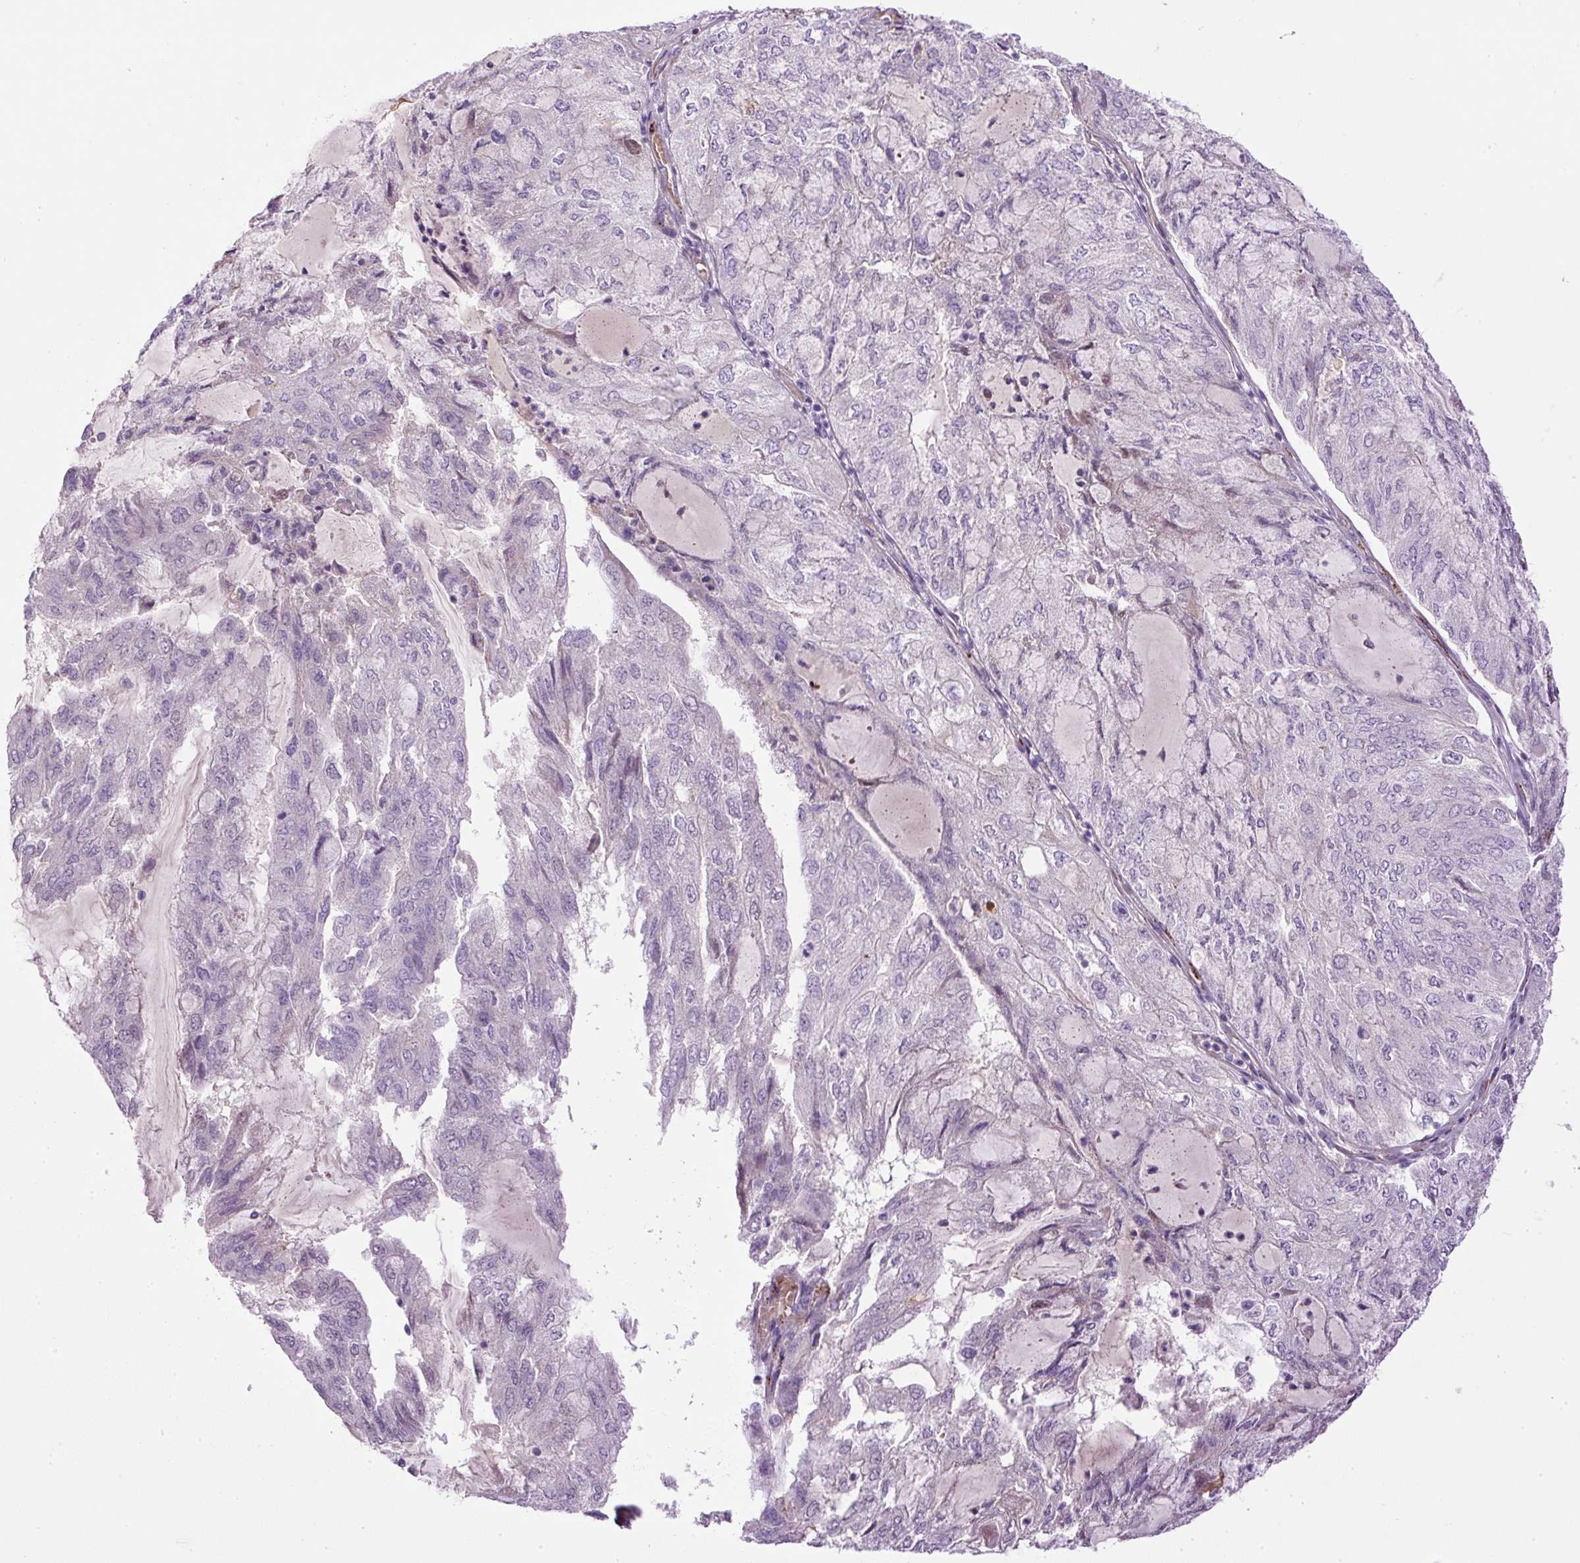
{"staining": {"intensity": "negative", "quantity": "none", "location": "none"}, "tissue": "endometrial cancer", "cell_type": "Tumor cells", "image_type": "cancer", "snomed": [{"axis": "morphology", "description": "Adenocarcinoma, NOS"}, {"axis": "topography", "description": "Endometrium"}], "caption": "Immunohistochemical staining of human endometrial cancer (adenocarcinoma) exhibits no significant expression in tumor cells.", "gene": "LEFTY2", "patient": {"sex": "female", "age": 81}}